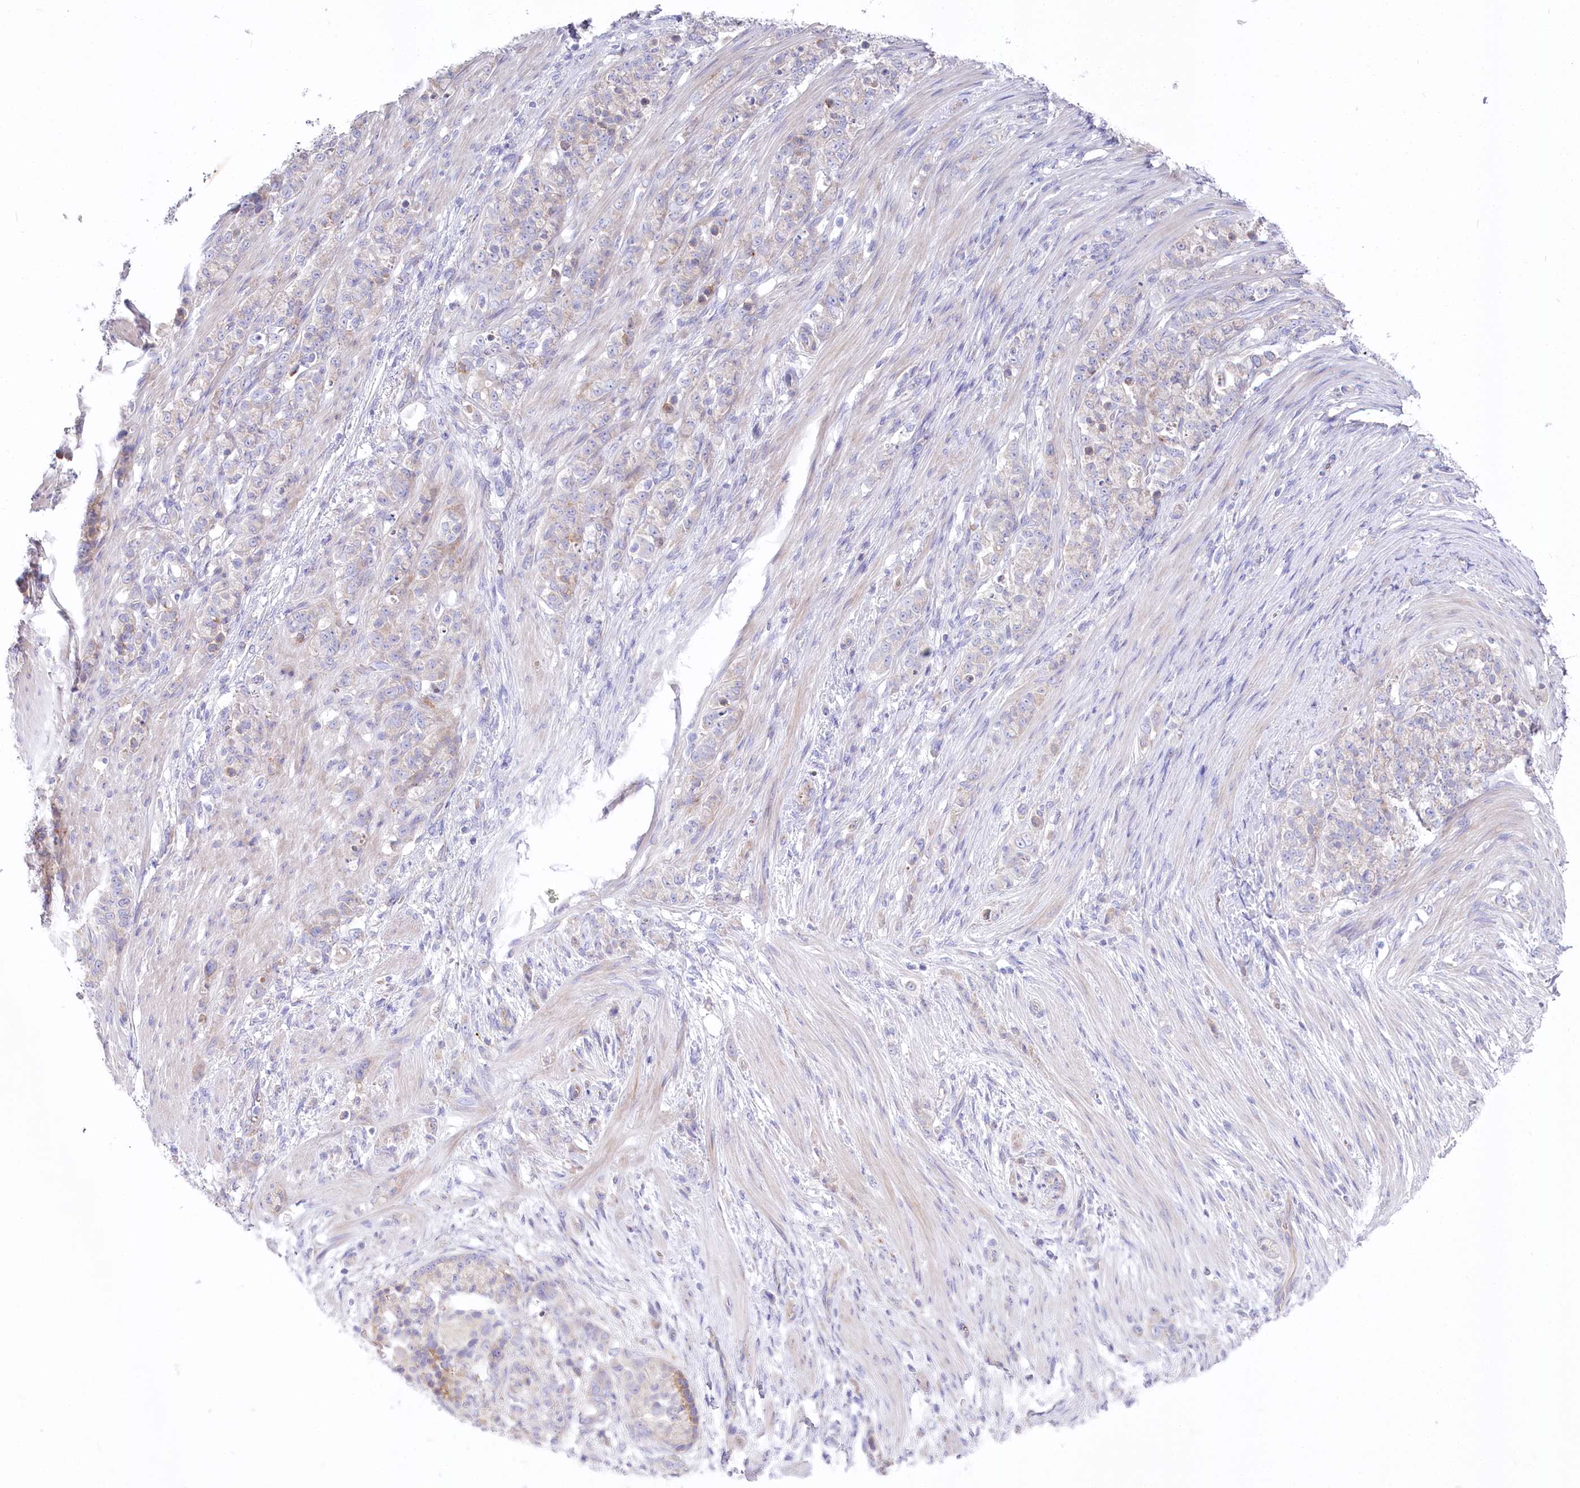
{"staining": {"intensity": "negative", "quantity": "none", "location": "none"}, "tissue": "stomach cancer", "cell_type": "Tumor cells", "image_type": "cancer", "snomed": [{"axis": "morphology", "description": "Adenocarcinoma, NOS"}, {"axis": "topography", "description": "Stomach"}], "caption": "Stomach cancer was stained to show a protein in brown. There is no significant positivity in tumor cells.", "gene": "POGLUT1", "patient": {"sex": "female", "age": 79}}